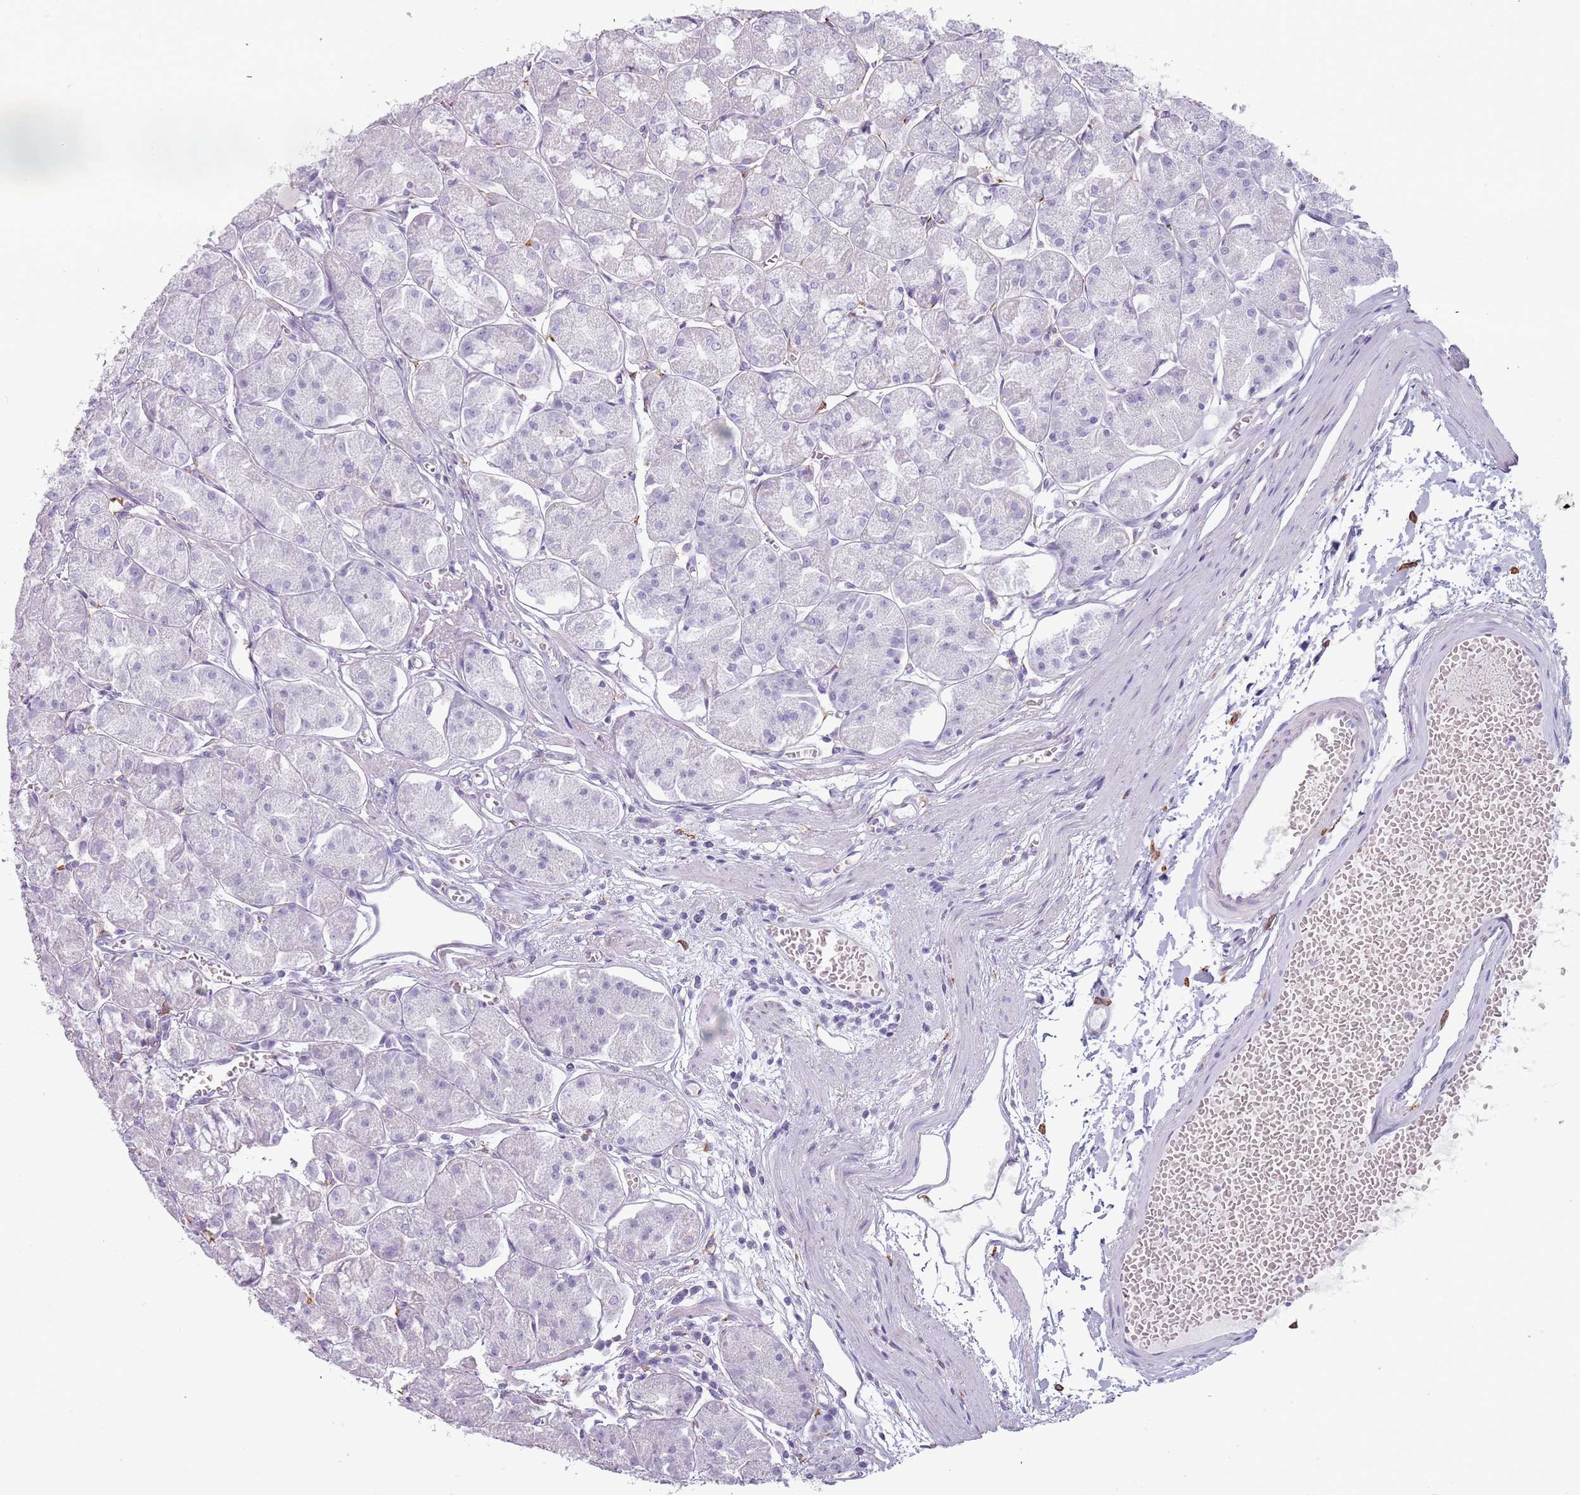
{"staining": {"intensity": "negative", "quantity": "none", "location": "none"}, "tissue": "stomach", "cell_type": "Glandular cells", "image_type": "normal", "snomed": [{"axis": "morphology", "description": "Normal tissue, NOS"}, {"axis": "topography", "description": "Stomach"}], "caption": "Immunohistochemistry image of normal human stomach stained for a protein (brown), which reveals no expression in glandular cells. (Immunohistochemistry (ihc), brightfield microscopy, high magnification).", "gene": "COLEC12", "patient": {"sex": "male", "age": 55}}